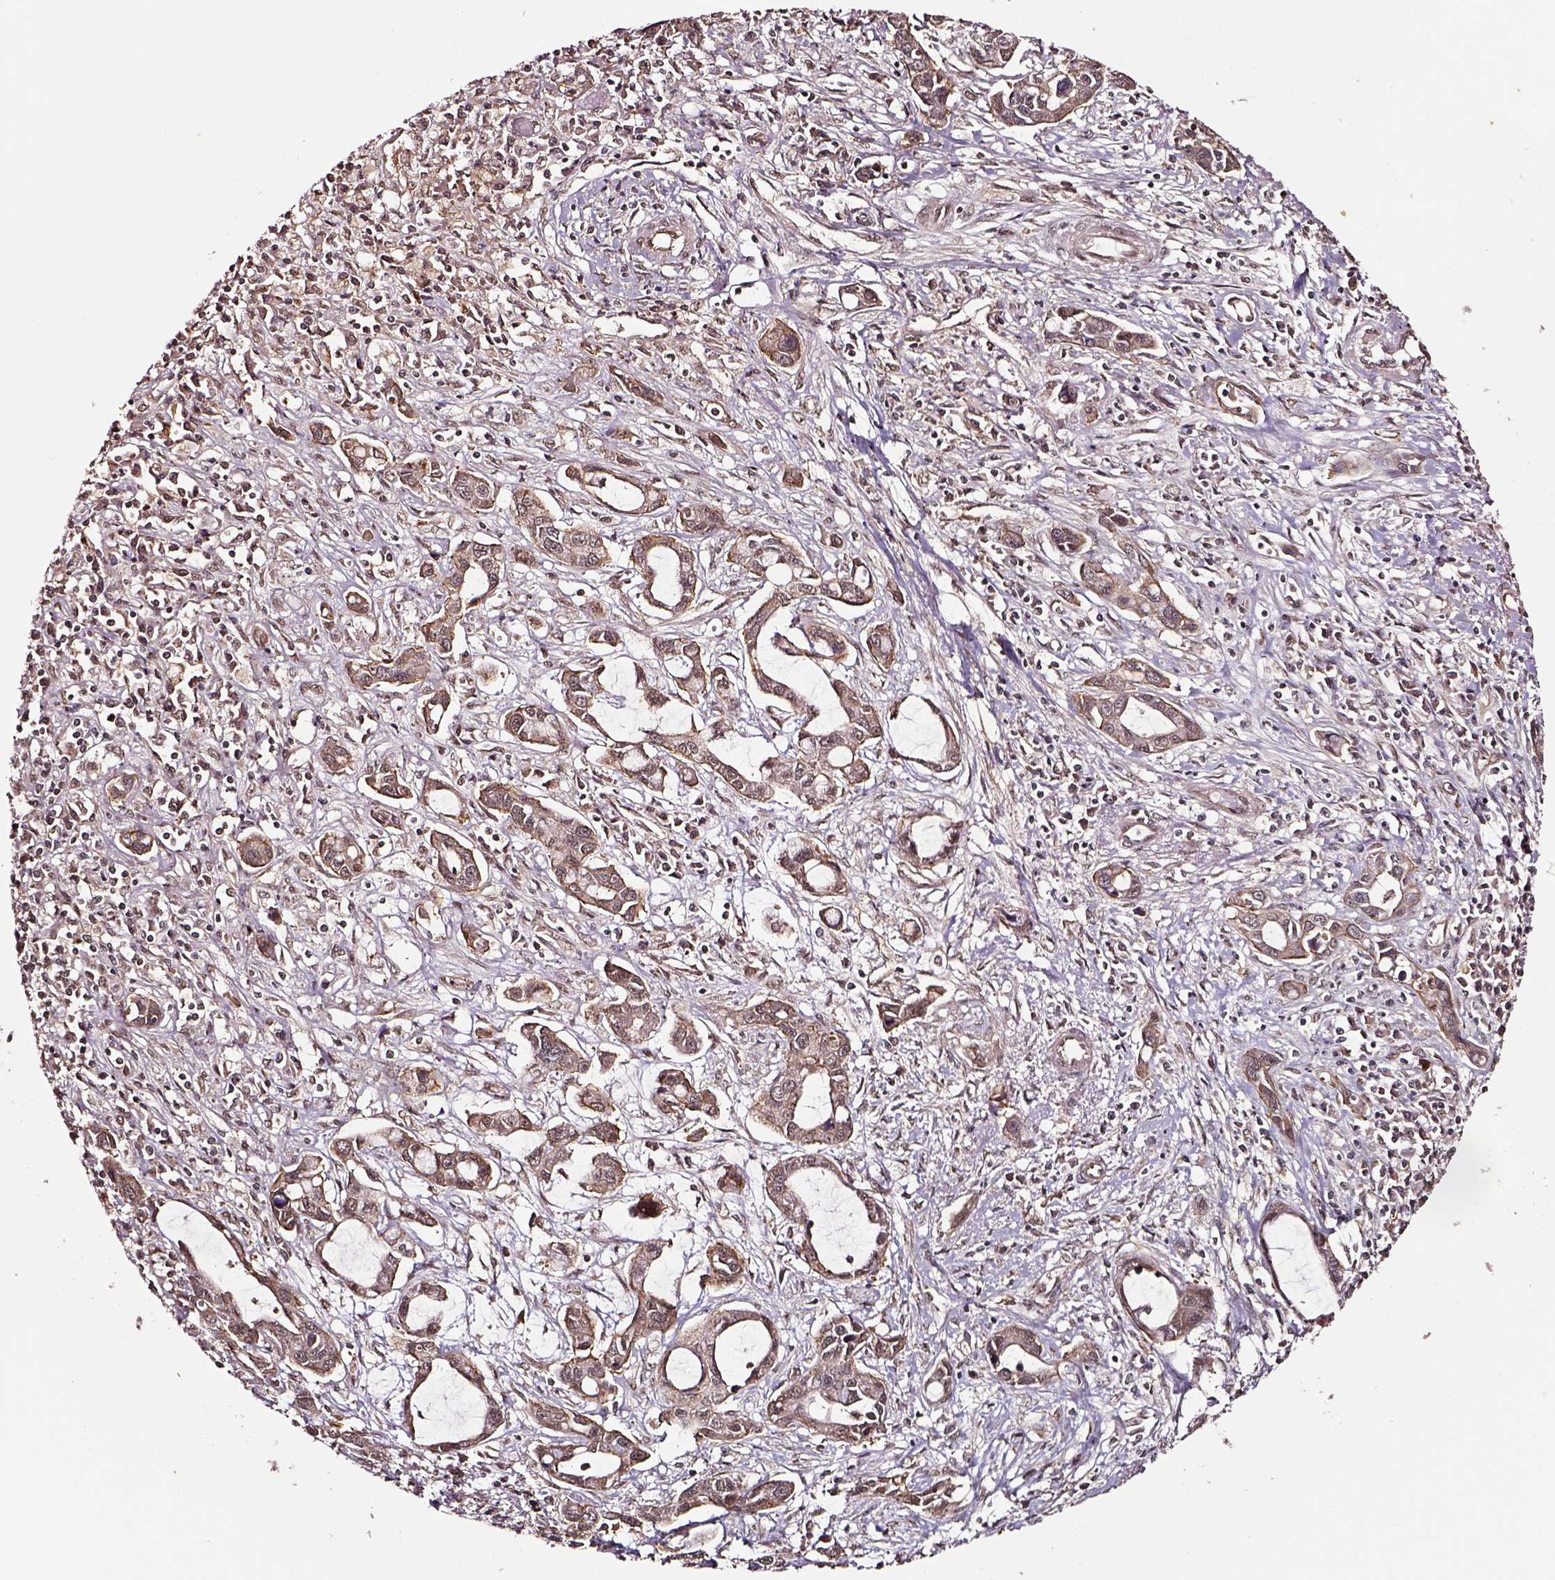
{"staining": {"intensity": "moderate", "quantity": ">75%", "location": "cytoplasmic/membranous"}, "tissue": "liver cancer", "cell_type": "Tumor cells", "image_type": "cancer", "snomed": [{"axis": "morphology", "description": "Cholangiocarcinoma"}, {"axis": "topography", "description": "Liver"}], "caption": "A micrograph of cholangiocarcinoma (liver) stained for a protein demonstrates moderate cytoplasmic/membranous brown staining in tumor cells. Using DAB (brown) and hematoxylin (blue) stains, captured at high magnification using brightfield microscopy.", "gene": "RASSF5", "patient": {"sex": "male", "age": 58}}